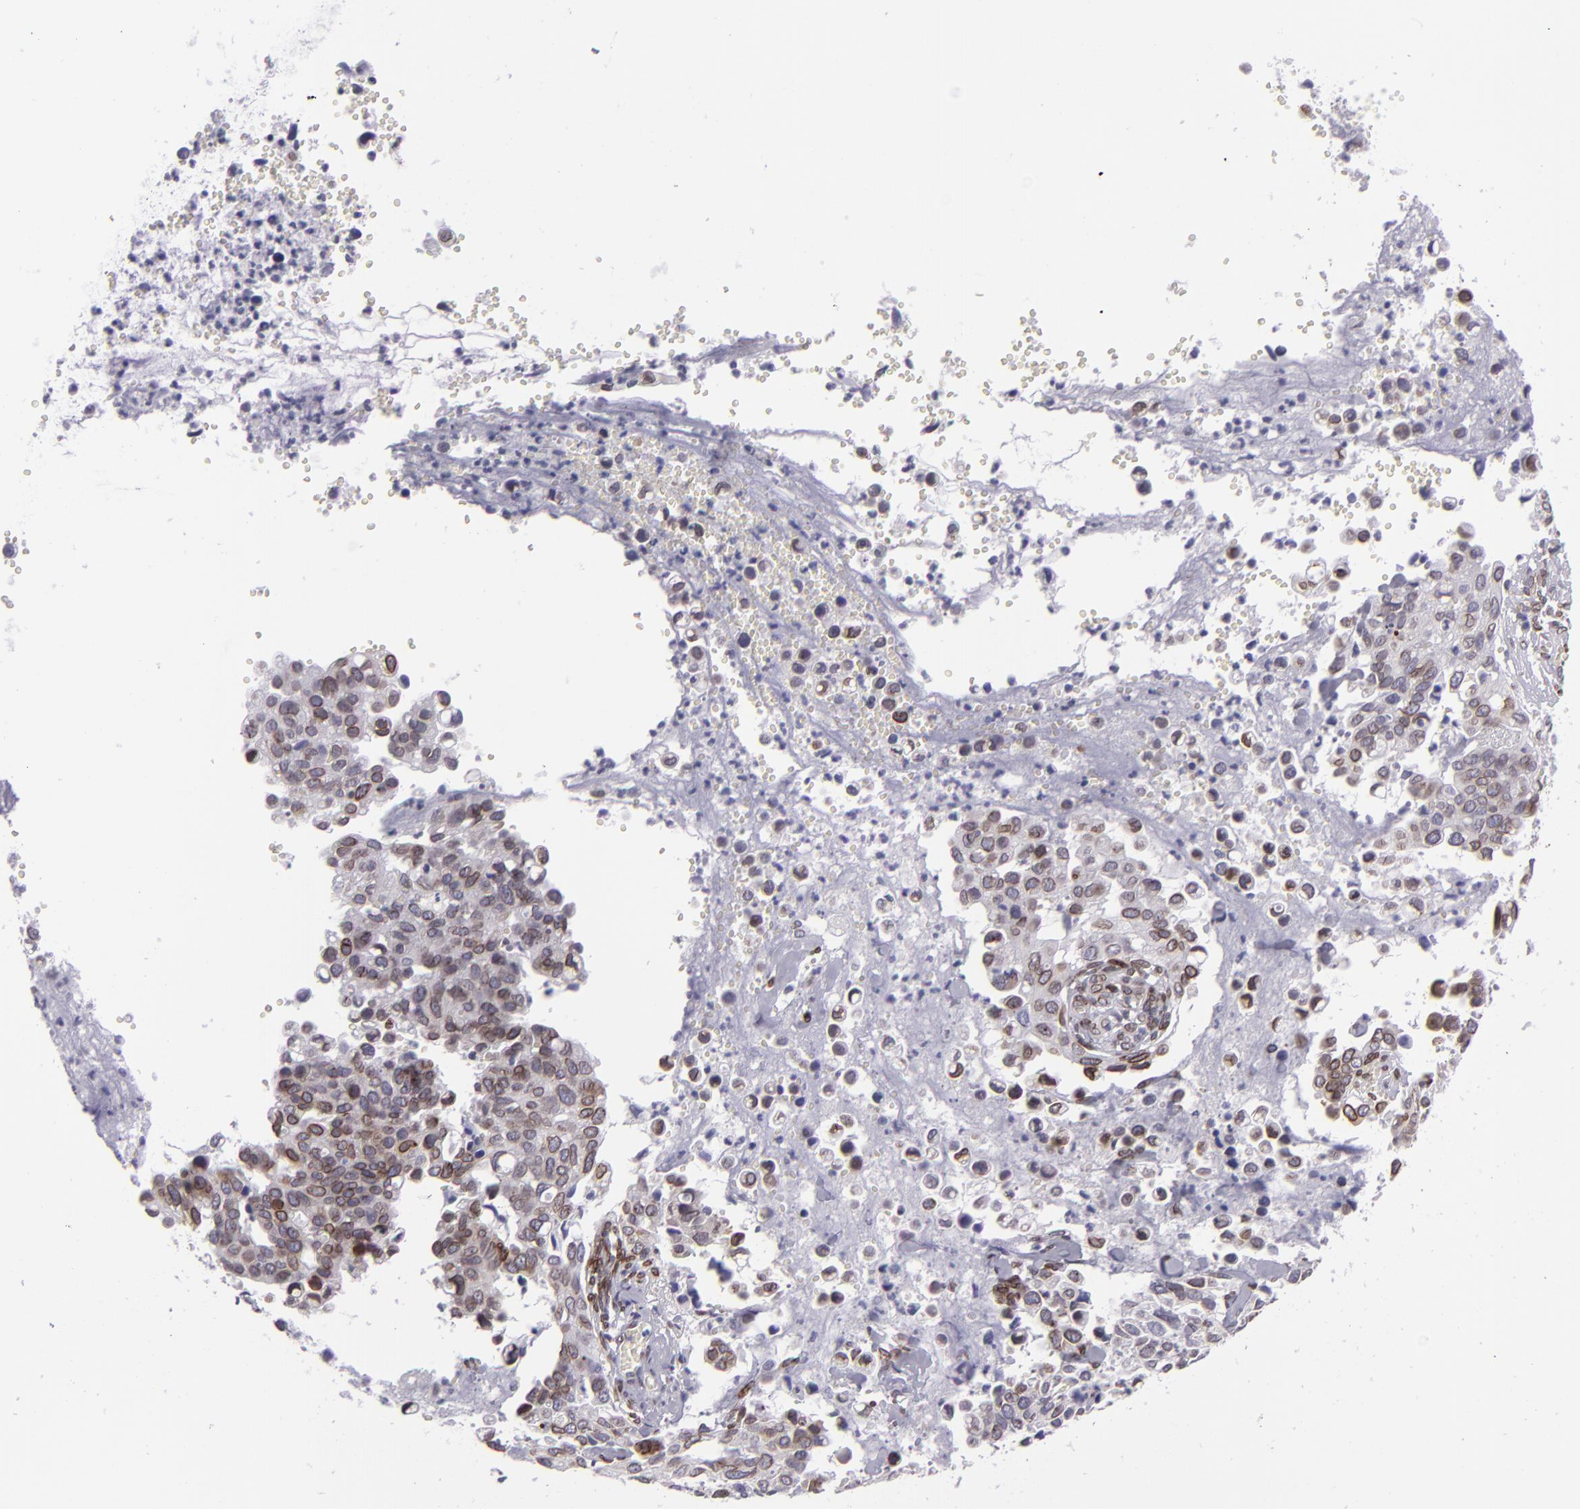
{"staining": {"intensity": "moderate", "quantity": "25%-75%", "location": "nuclear"}, "tissue": "cervical cancer", "cell_type": "Tumor cells", "image_type": "cancer", "snomed": [{"axis": "morphology", "description": "Normal tissue, NOS"}, {"axis": "morphology", "description": "Squamous cell carcinoma, NOS"}, {"axis": "topography", "description": "Cervix"}], "caption": "Immunohistochemical staining of cervical cancer shows medium levels of moderate nuclear protein positivity in approximately 25%-75% of tumor cells.", "gene": "EMD", "patient": {"sex": "female", "age": 45}}